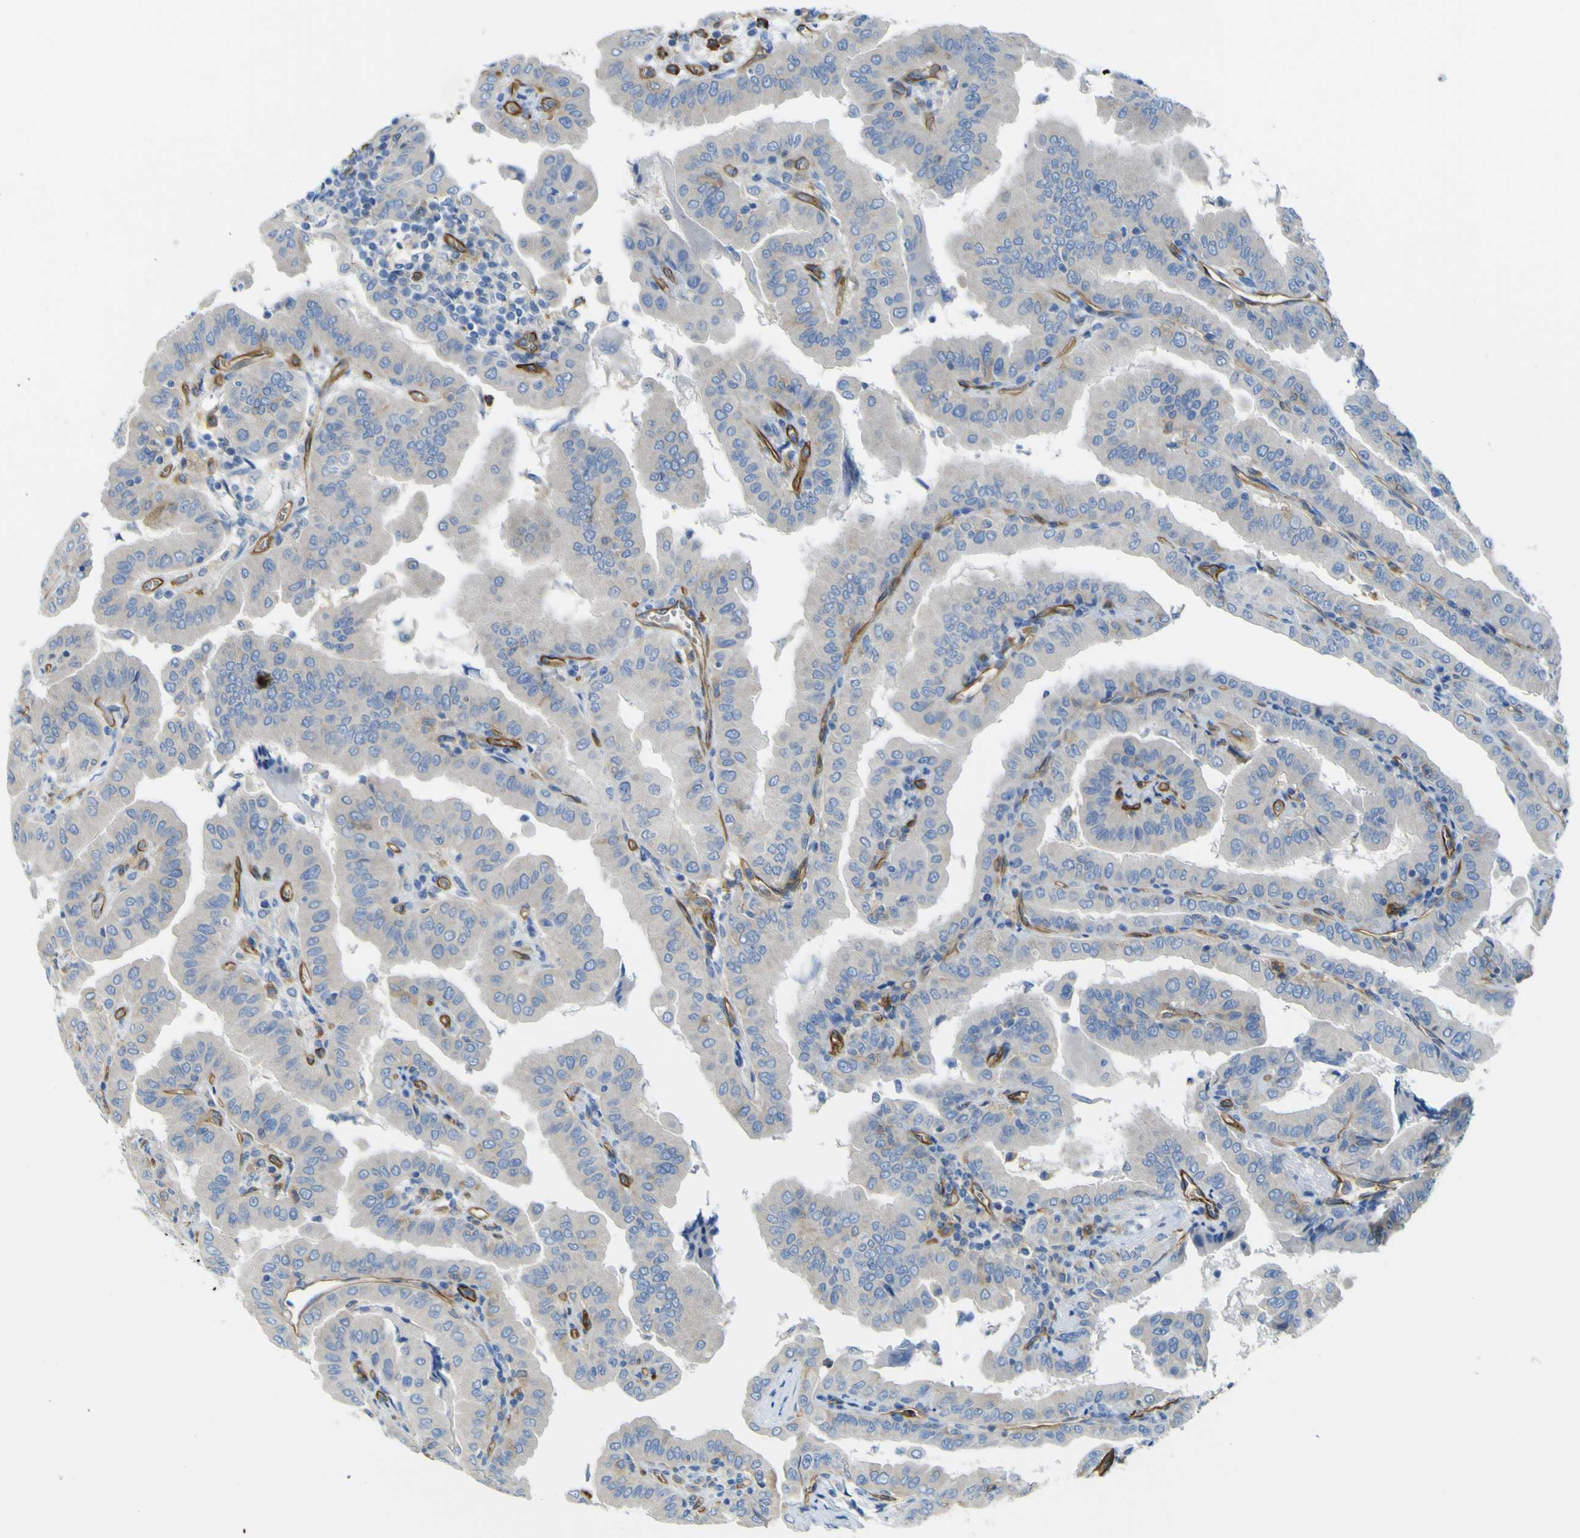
{"staining": {"intensity": "negative", "quantity": "none", "location": "none"}, "tissue": "thyroid cancer", "cell_type": "Tumor cells", "image_type": "cancer", "snomed": [{"axis": "morphology", "description": "Papillary adenocarcinoma, NOS"}, {"axis": "topography", "description": "Thyroid gland"}], "caption": "Immunohistochemical staining of thyroid cancer (papillary adenocarcinoma) reveals no significant expression in tumor cells.", "gene": "CD93", "patient": {"sex": "male", "age": 33}}